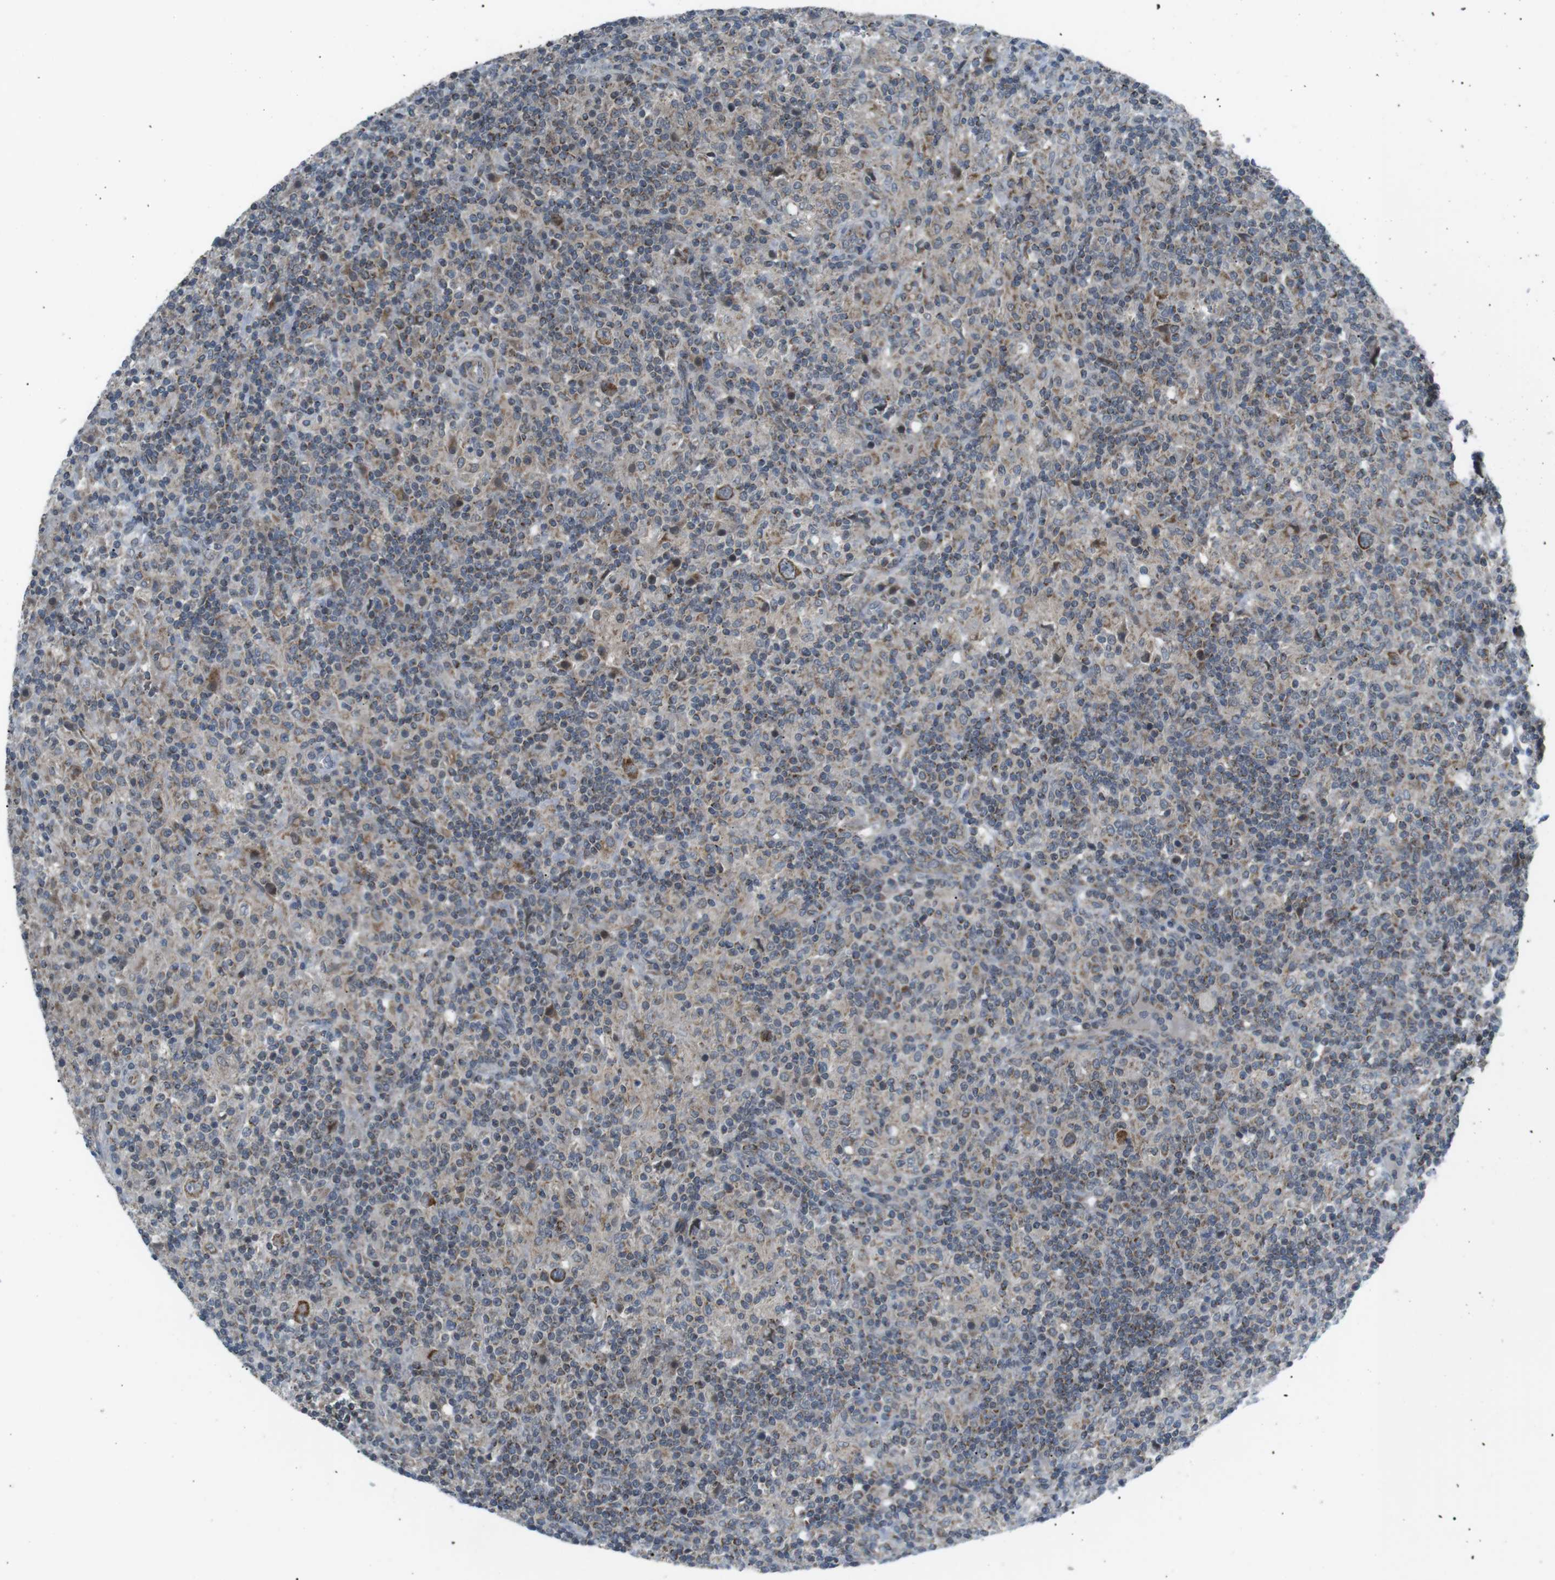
{"staining": {"intensity": "moderate", "quantity": ">75%", "location": "cytoplasmic/membranous"}, "tissue": "lymphoma", "cell_type": "Tumor cells", "image_type": "cancer", "snomed": [{"axis": "morphology", "description": "Hodgkin's disease, NOS"}, {"axis": "topography", "description": "Lymph node"}], "caption": "Hodgkin's disease tissue shows moderate cytoplasmic/membranous expression in about >75% of tumor cells", "gene": "ARID5B", "patient": {"sex": "male", "age": 70}}